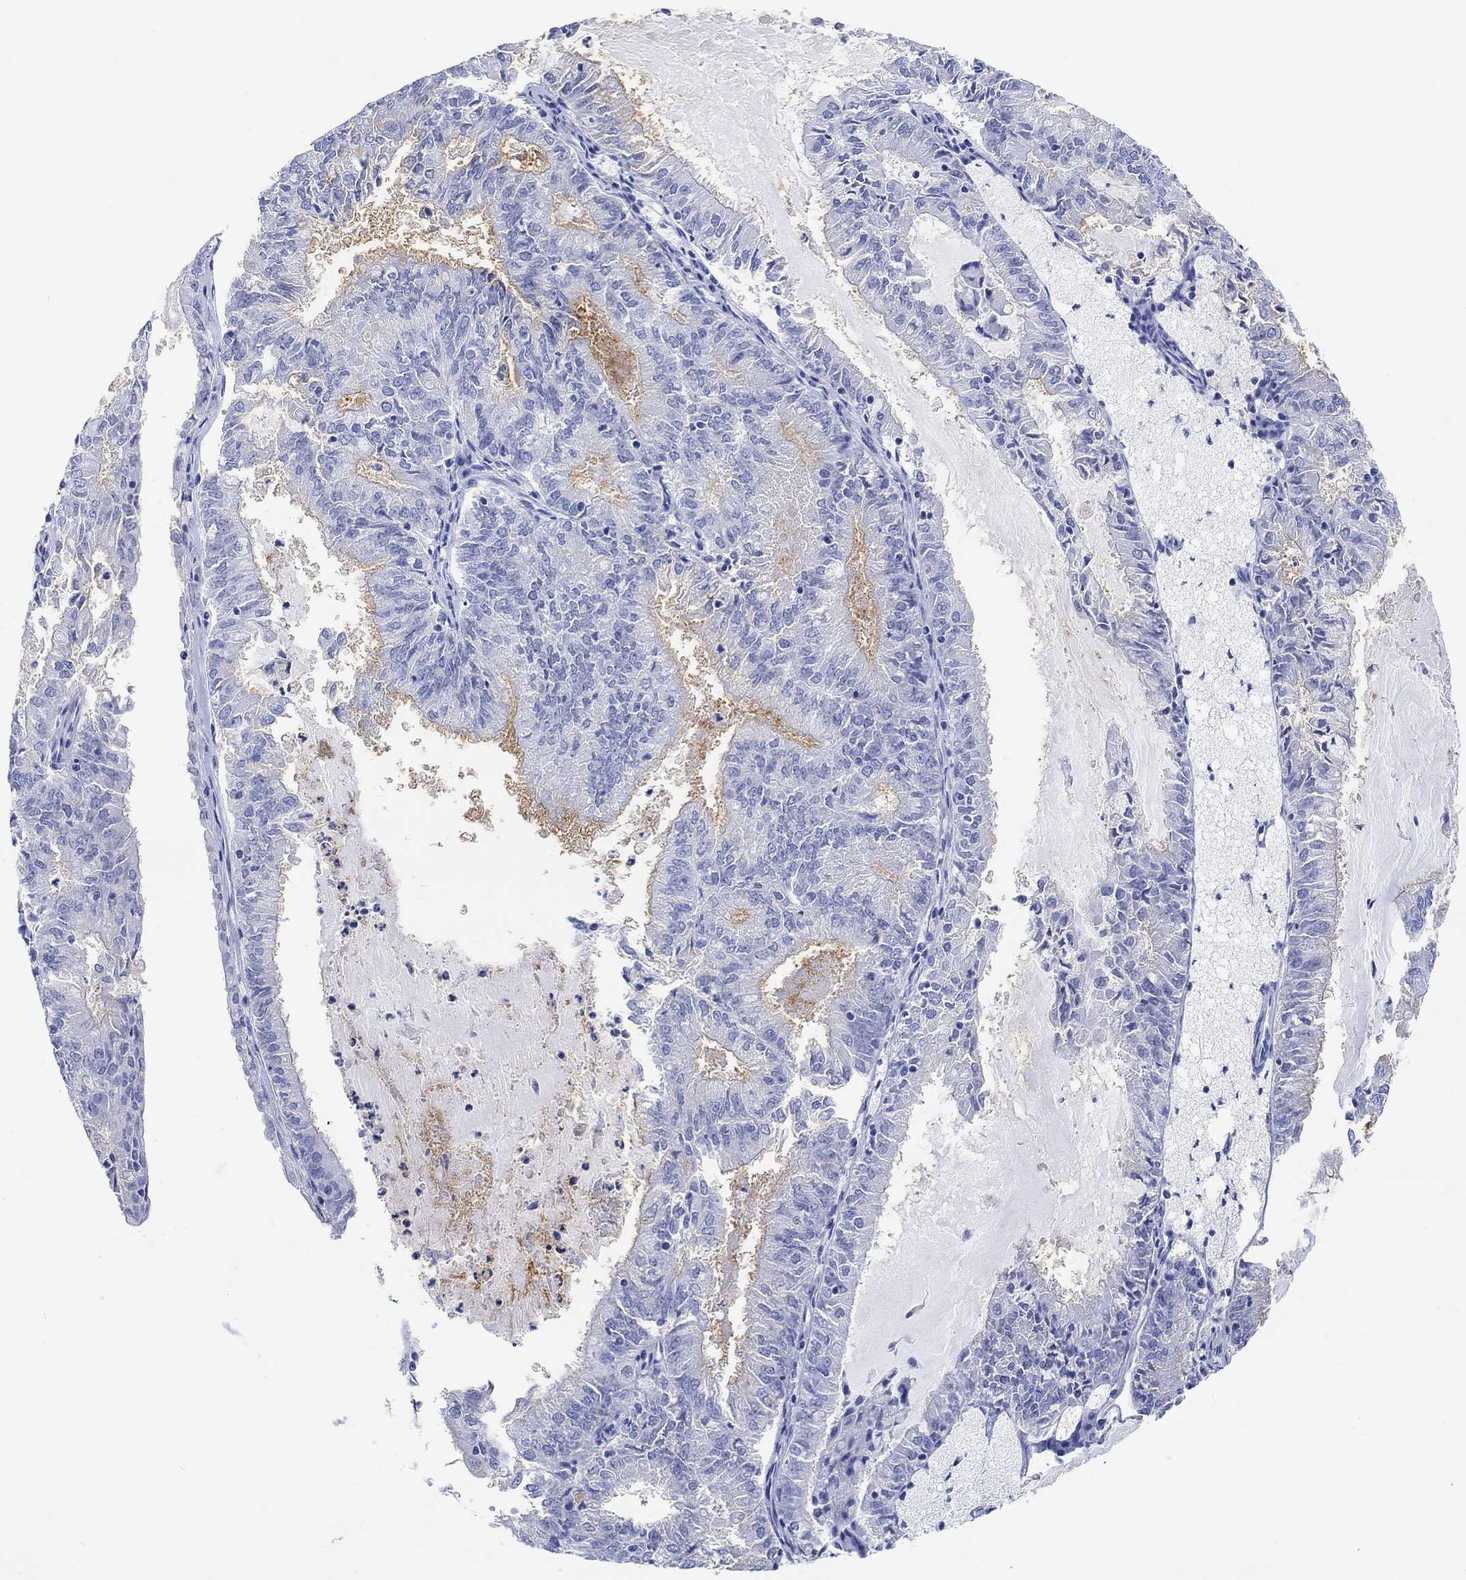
{"staining": {"intensity": "weak", "quantity": "<25%", "location": "cytoplasmic/membranous"}, "tissue": "endometrial cancer", "cell_type": "Tumor cells", "image_type": "cancer", "snomed": [{"axis": "morphology", "description": "Adenocarcinoma, NOS"}, {"axis": "topography", "description": "Endometrium"}], "caption": "DAB (3,3'-diaminobenzidine) immunohistochemical staining of human adenocarcinoma (endometrial) reveals no significant positivity in tumor cells.", "gene": "XIRP2", "patient": {"sex": "female", "age": 57}}